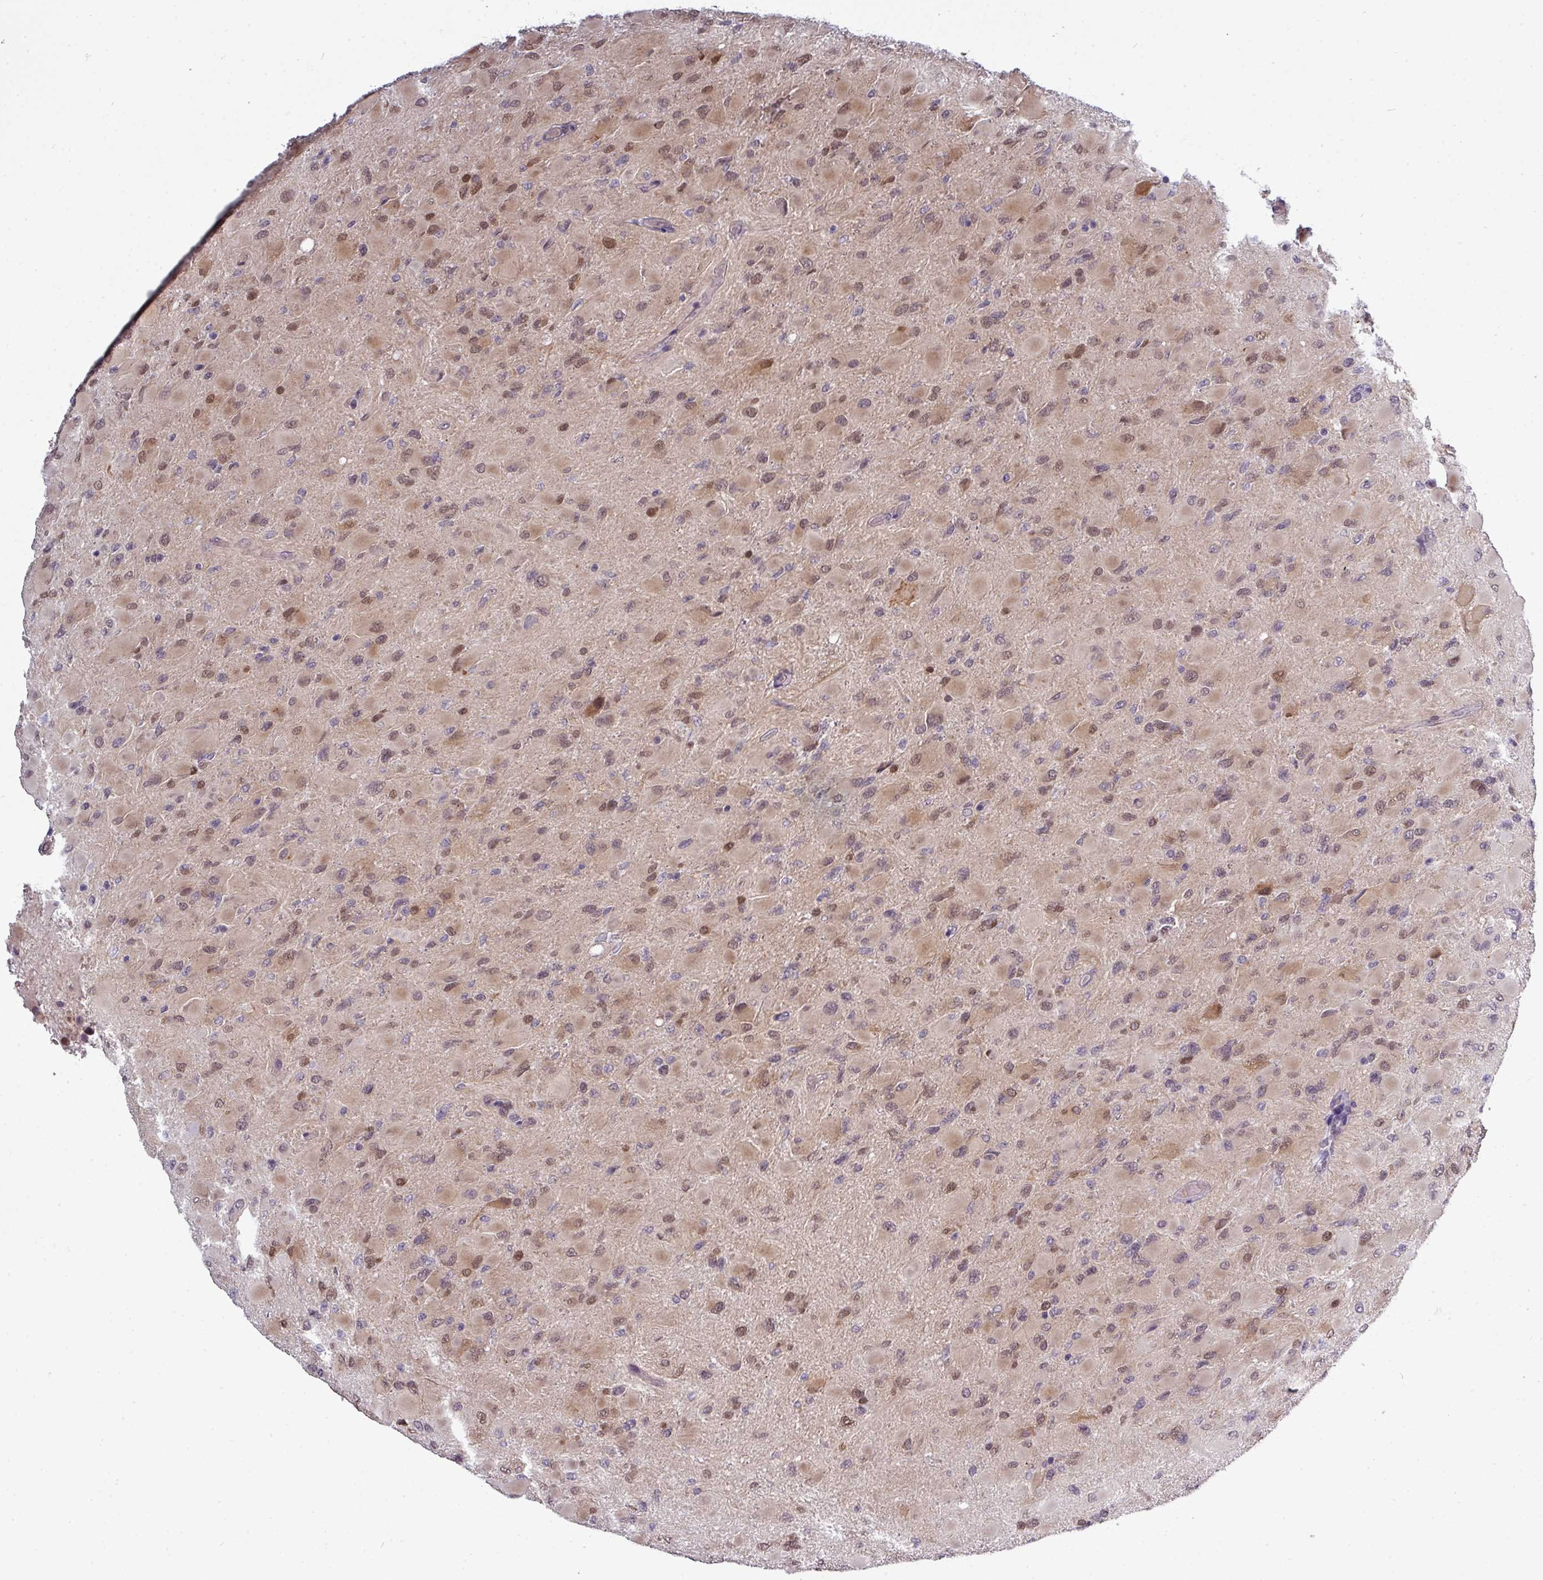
{"staining": {"intensity": "moderate", "quantity": ">75%", "location": "cytoplasmic/membranous,nuclear"}, "tissue": "glioma", "cell_type": "Tumor cells", "image_type": "cancer", "snomed": [{"axis": "morphology", "description": "Glioma, malignant, High grade"}, {"axis": "topography", "description": "Cerebral cortex"}], "caption": "Tumor cells reveal moderate cytoplasmic/membranous and nuclear staining in approximately >75% of cells in glioma. (DAB IHC, brown staining for protein, blue staining for nuclei).", "gene": "PRAMEF12", "patient": {"sex": "female", "age": 36}}